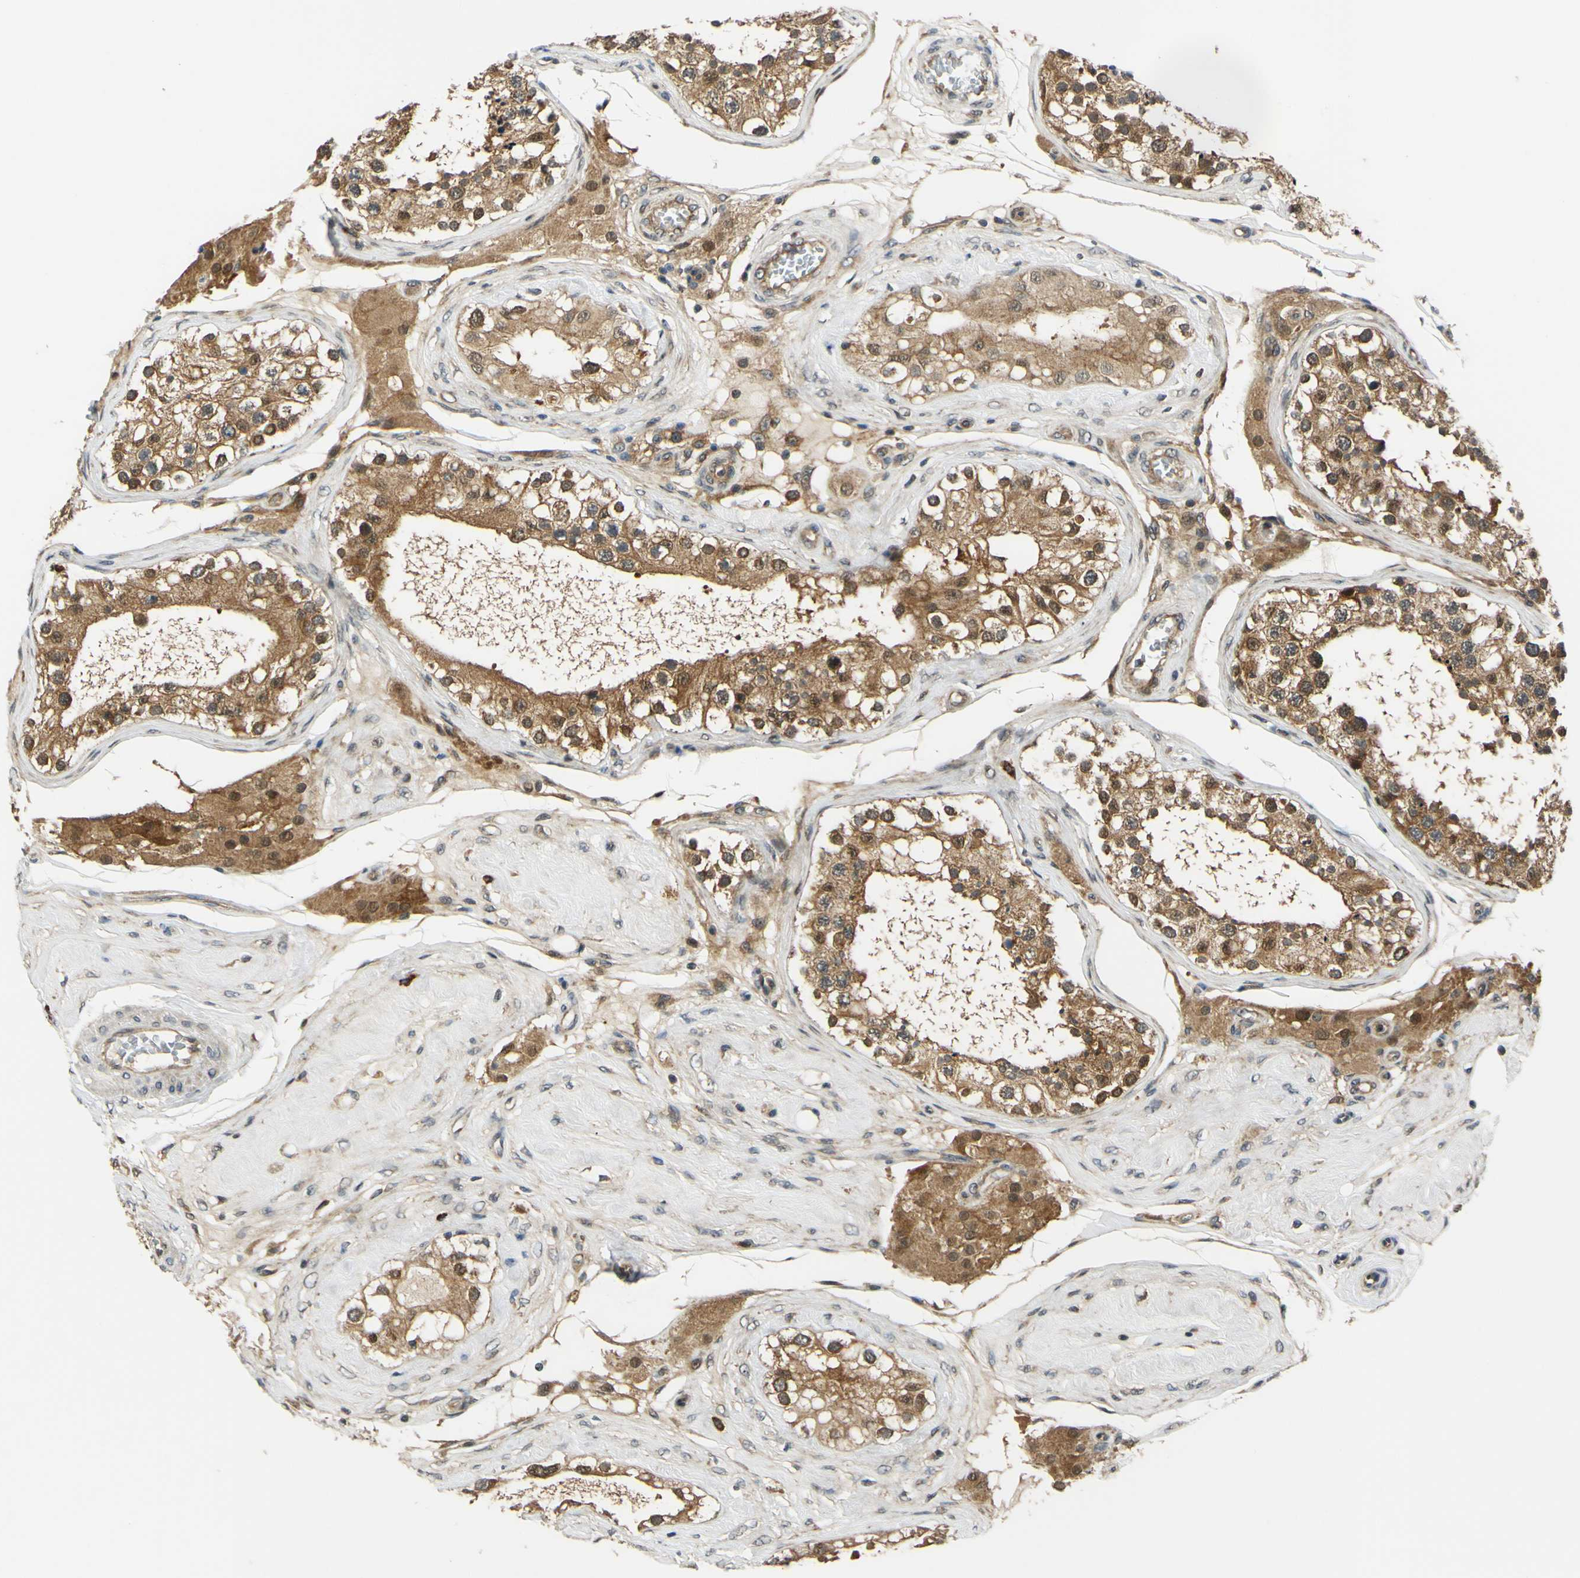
{"staining": {"intensity": "strong", "quantity": ">75%", "location": "cytoplasmic/membranous,nuclear"}, "tissue": "testis", "cell_type": "Cells in seminiferous ducts", "image_type": "normal", "snomed": [{"axis": "morphology", "description": "Normal tissue, NOS"}, {"axis": "topography", "description": "Testis"}], "caption": "Immunohistochemical staining of unremarkable testis exhibits high levels of strong cytoplasmic/membranous,nuclear positivity in about >75% of cells in seminiferous ducts. The staining is performed using DAB brown chromogen to label protein expression. The nuclei are counter-stained blue using hematoxylin.", "gene": "ABCC8", "patient": {"sex": "male", "age": 68}}